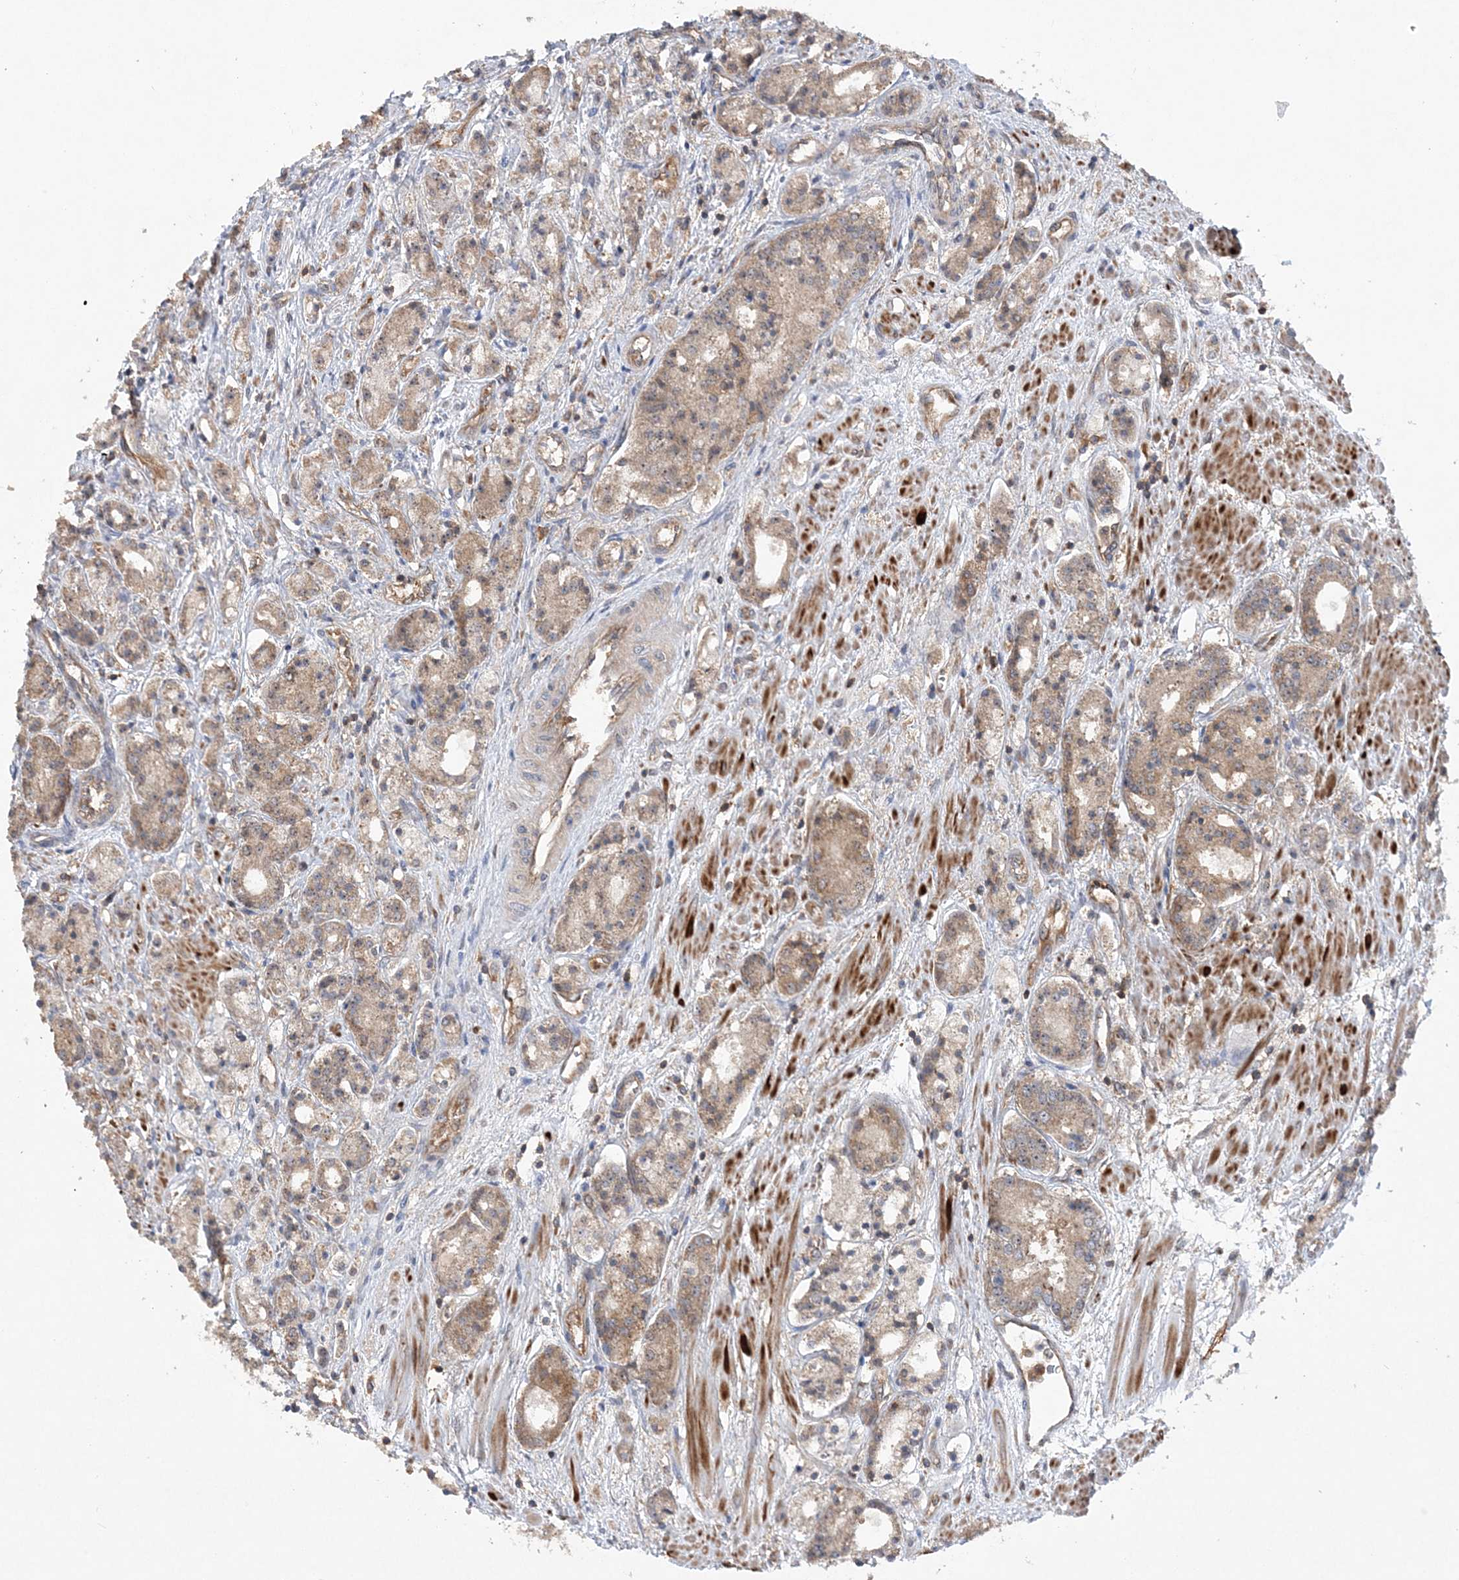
{"staining": {"intensity": "weak", "quantity": ">75%", "location": "cytoplasmic/membranous"}, "tissue": "prostate cancer", "cell_type": "Tumor cells", "image_type": "cancer", "snomed": [{"axis": "morphology", "description": "Adenocarcinoma, High grade"}, {"axis": "topography", "description": "Prostate"}], "caption": "Immunohistochemical staining of prostate adenocarcinoma (high-grade) demonstrates low levels of weak cytoplasmic/membranous positivity in approximately >75% of tumor cells.", "gene": "ACAP2", "patient": {"sex": "male", "age": 60}}